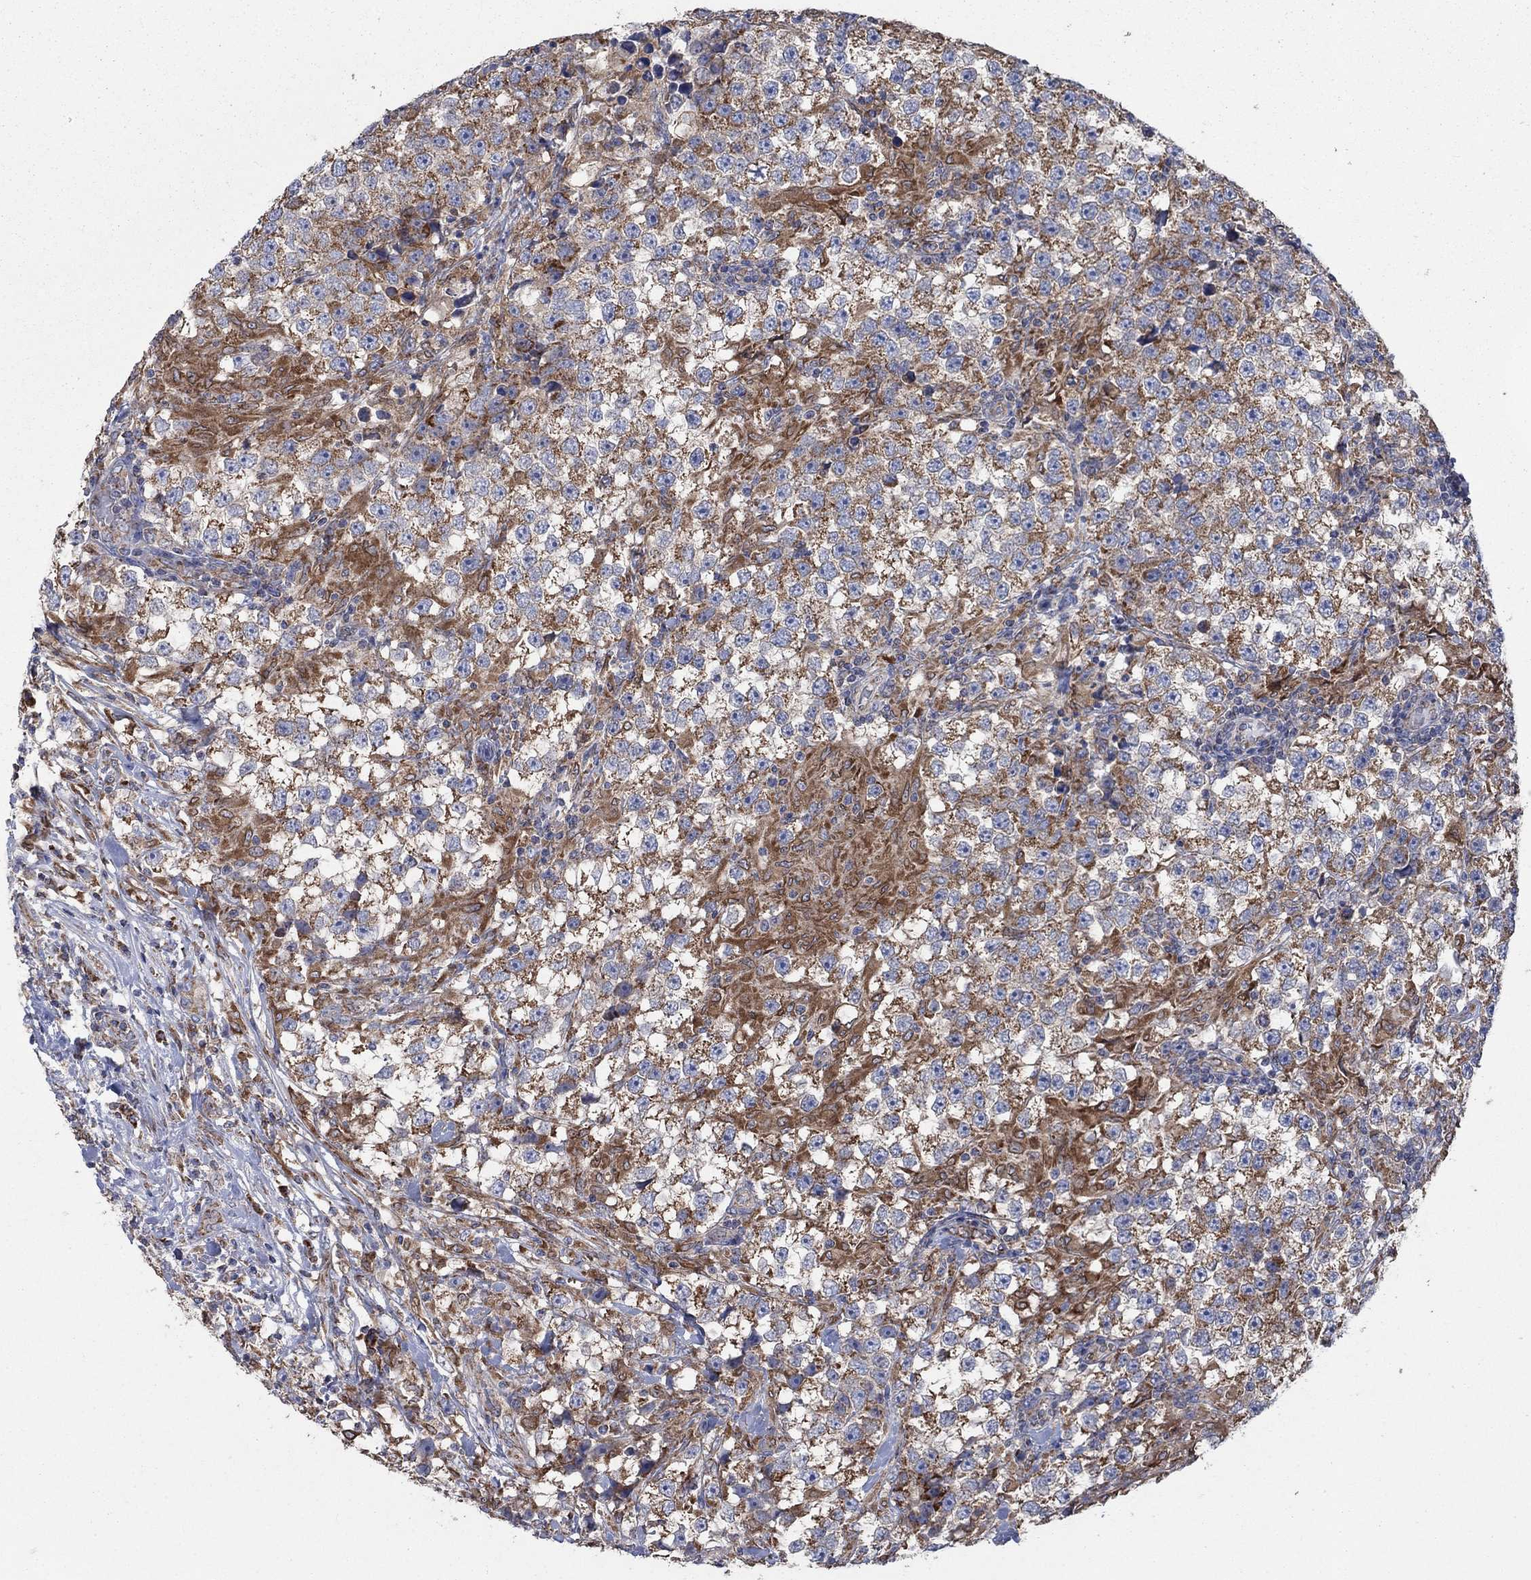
{"staining": {"intensity": "strong", "quantity": "<25%", "location": "cytoplasmic/membranous"}, "tissue": "testis cancer", "cell_type": "Tumor cells", "image_type": "cancer", "snomed": [{"axis": "morphology", "description": "Seminoma, NOS"}, {"axis": "topography", "description": "Testis"}], "caption": "A histopathology image showing strong cytoplasmic/membranous staining in approximately <25% of tumor cells in testis cancer (seminoma), as visualized by brown immunohistochemical staining.", "gene": "NCEH1", "patient": {"sex": "male", "age": 46}}